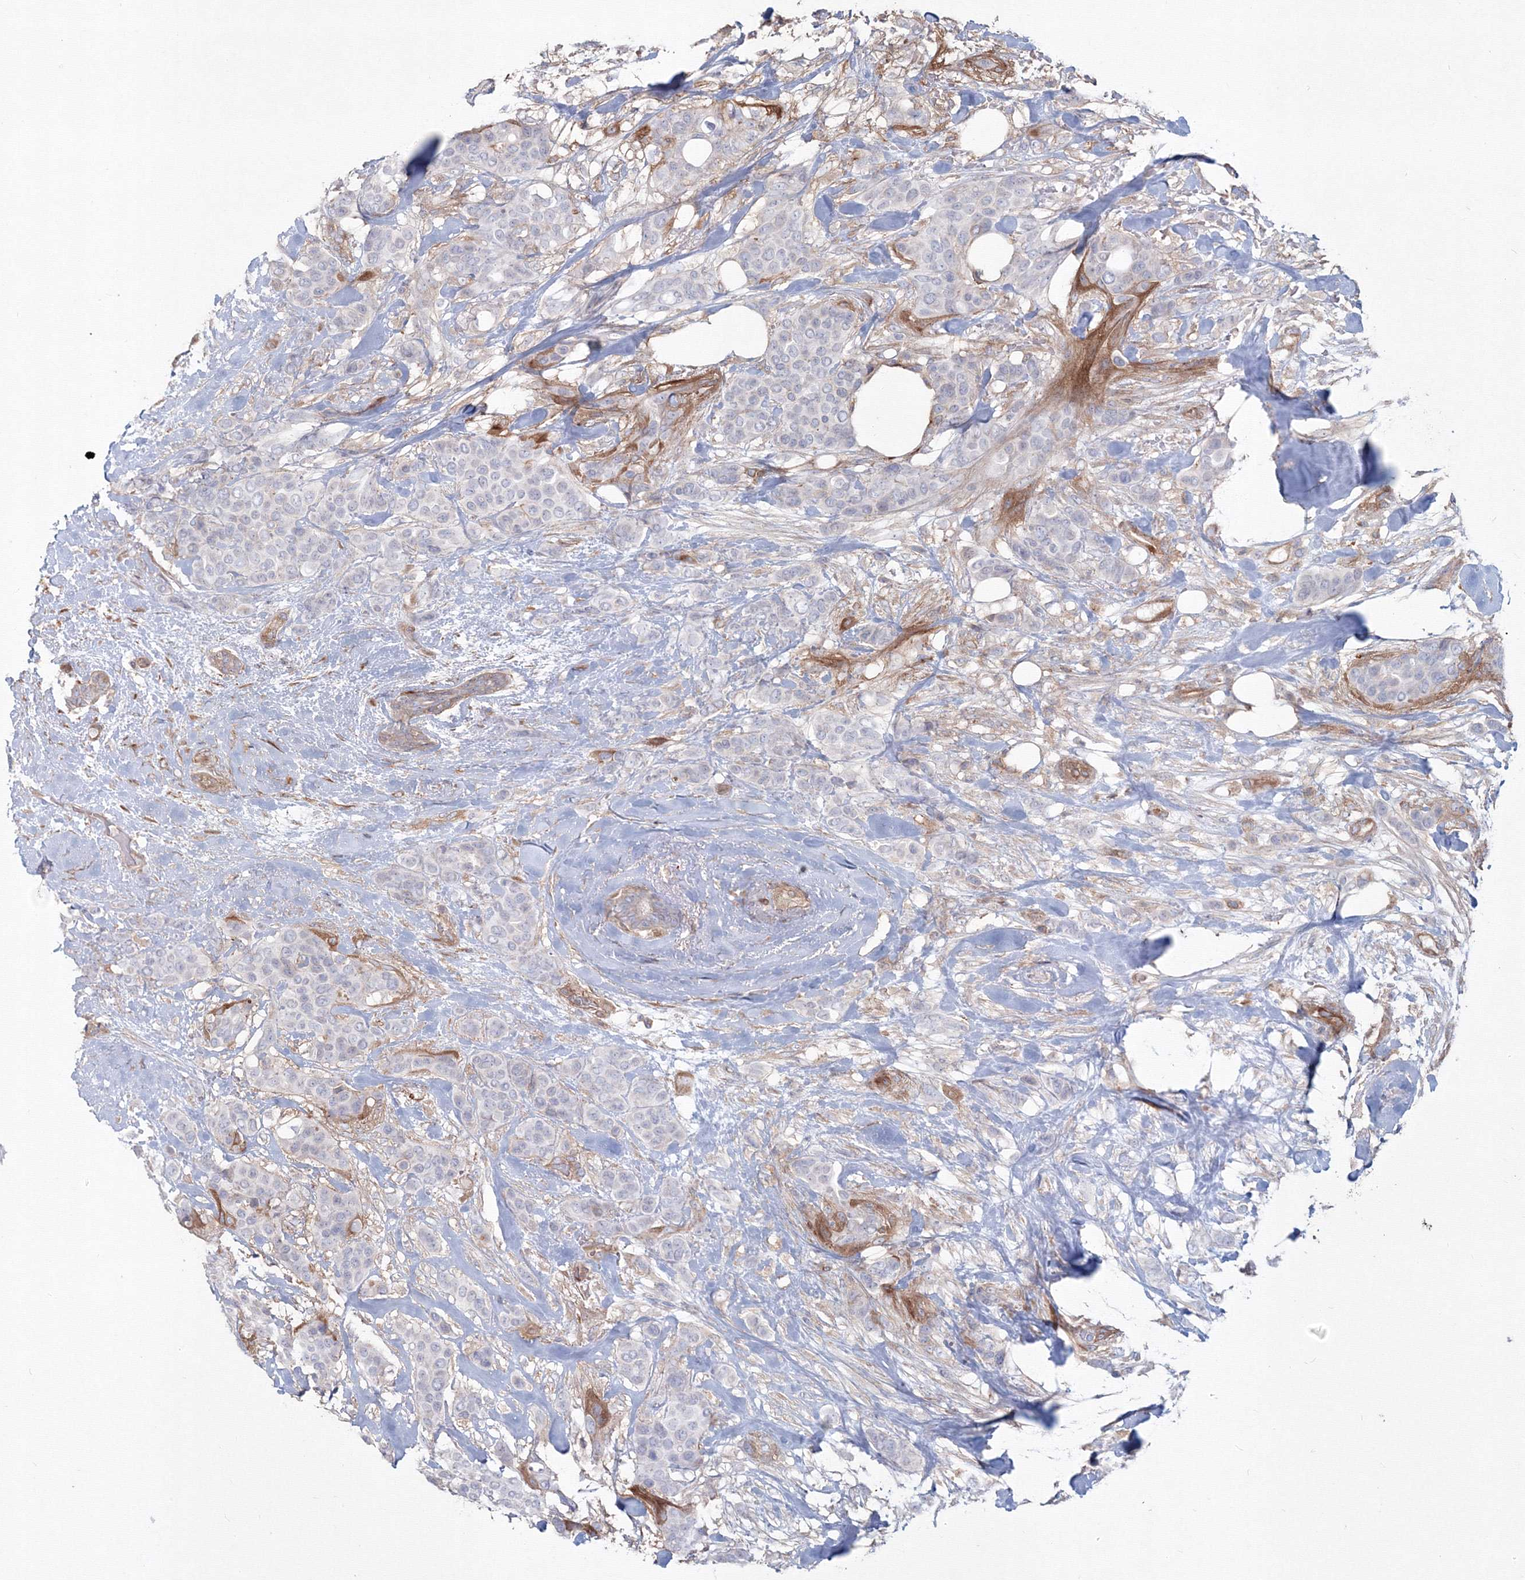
{"staining": {"intensity": "negative", "quantity": "none", "location": "none"}, "tissue": "breast cancer", "cell_type": "Tumor cells", "image_type": "cancer", "snomed": [{"axis": "morphology", "description": "Lobular carcinoma"}, {"axis": "topography", "description": "Breast"}], "caption": "Immunohistochemical staining of human breast cancer (lobular carcinoma) exhibits no significant expression in tumor cells. The staining was performed using DAB (3,3'-diaminobenzidine) to visualize the protein expression in brown, while the nuclei were stained in blue with hematoxylin (Magnification: 20x).", "gene": "SH3PXD2A", "patient": {"sex": "female", "age": 51}}